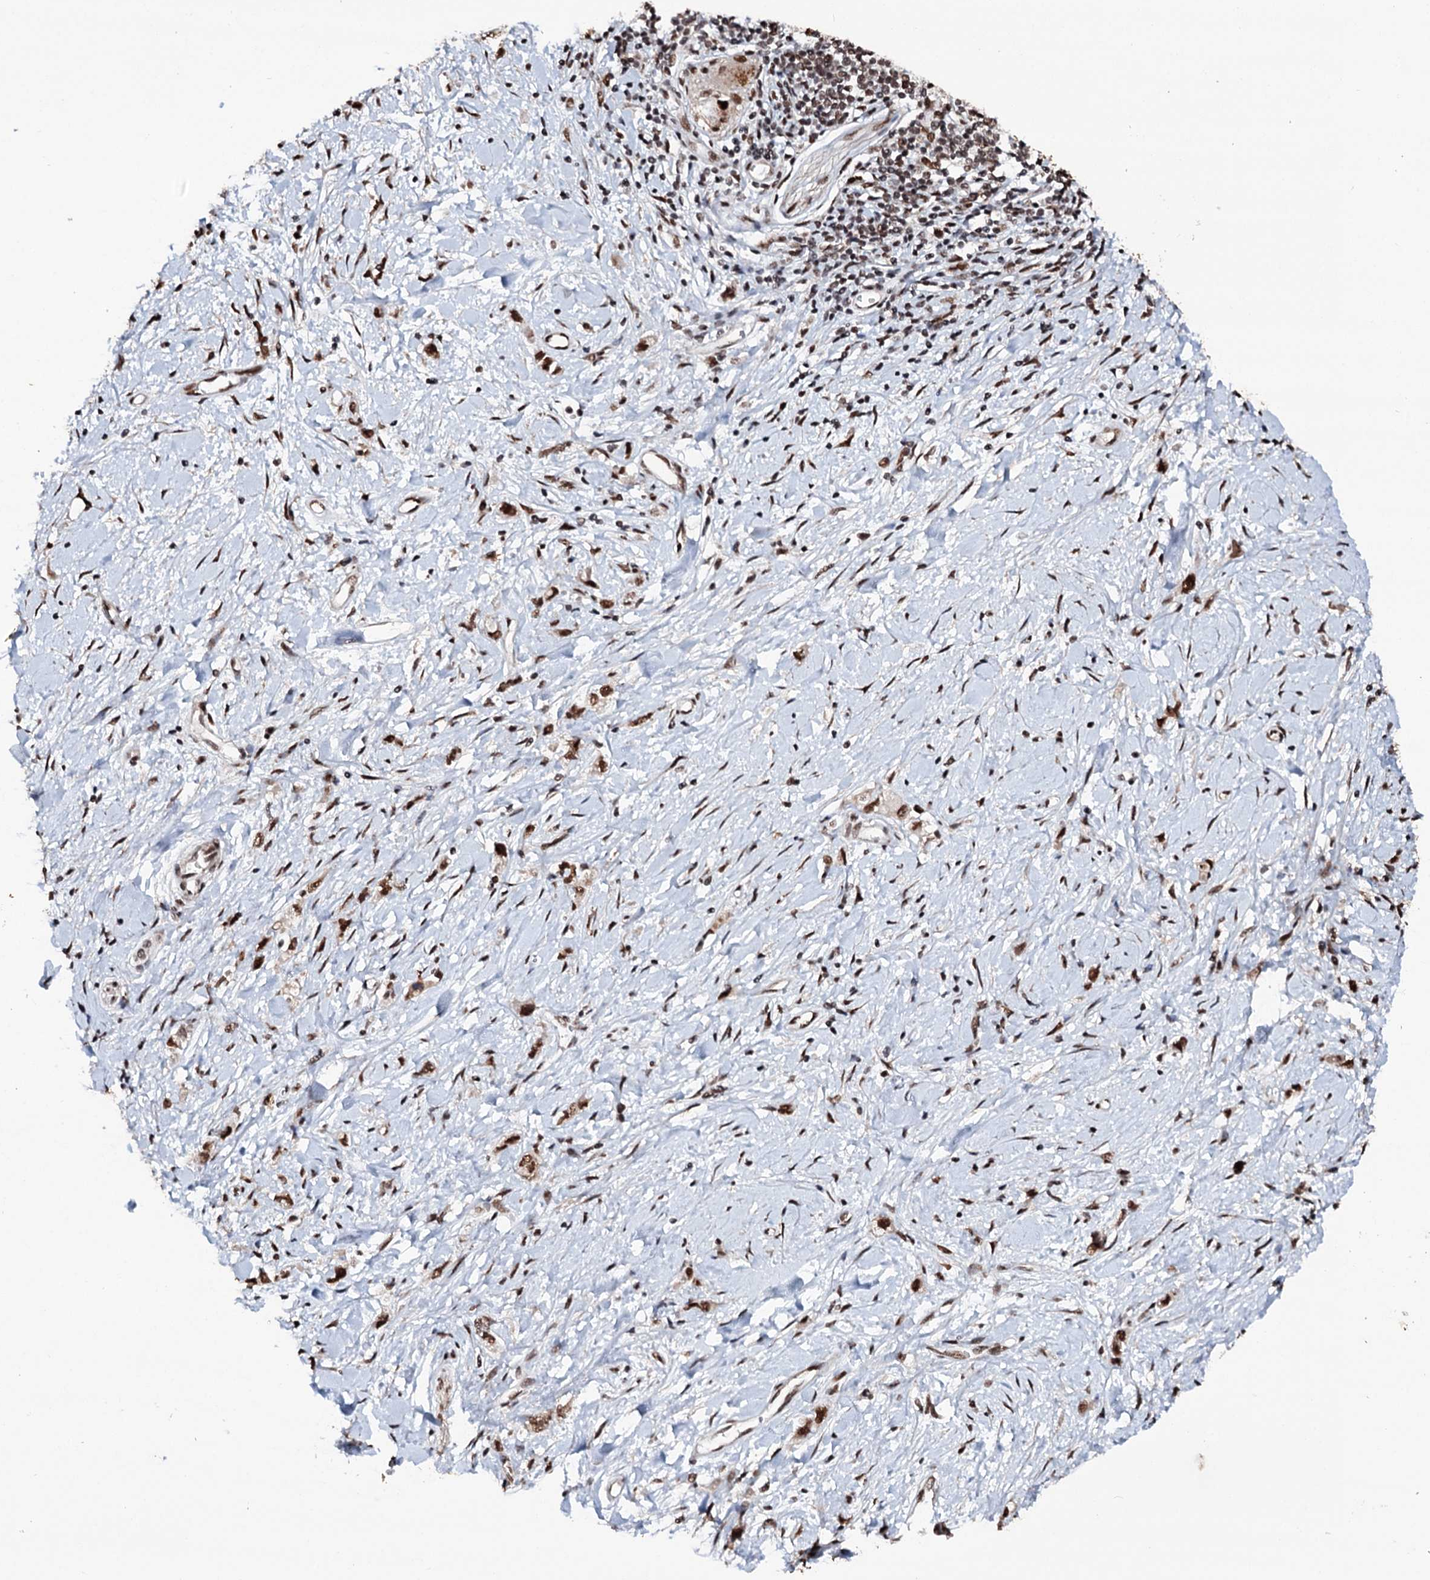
{"staining": {"intensity": "strong", "quantity": ">75%", "location": "nuclear"}, "tissue": "stomach cancer", "cell_type": "Tumor cells", "image_type": "cancer", "snomed": [{"axis": "morphology", "description": "Adenocarcinoma, NOS"}, {"axis": "topography", "description": "Stomach"}], "caption": "Tumor cells show high levels of strong nuclear expression in about >75% of cells in human stomach adenocarcinoma.", "gene": "MATR3", "patient": {"sex": "female", "age": 76}}